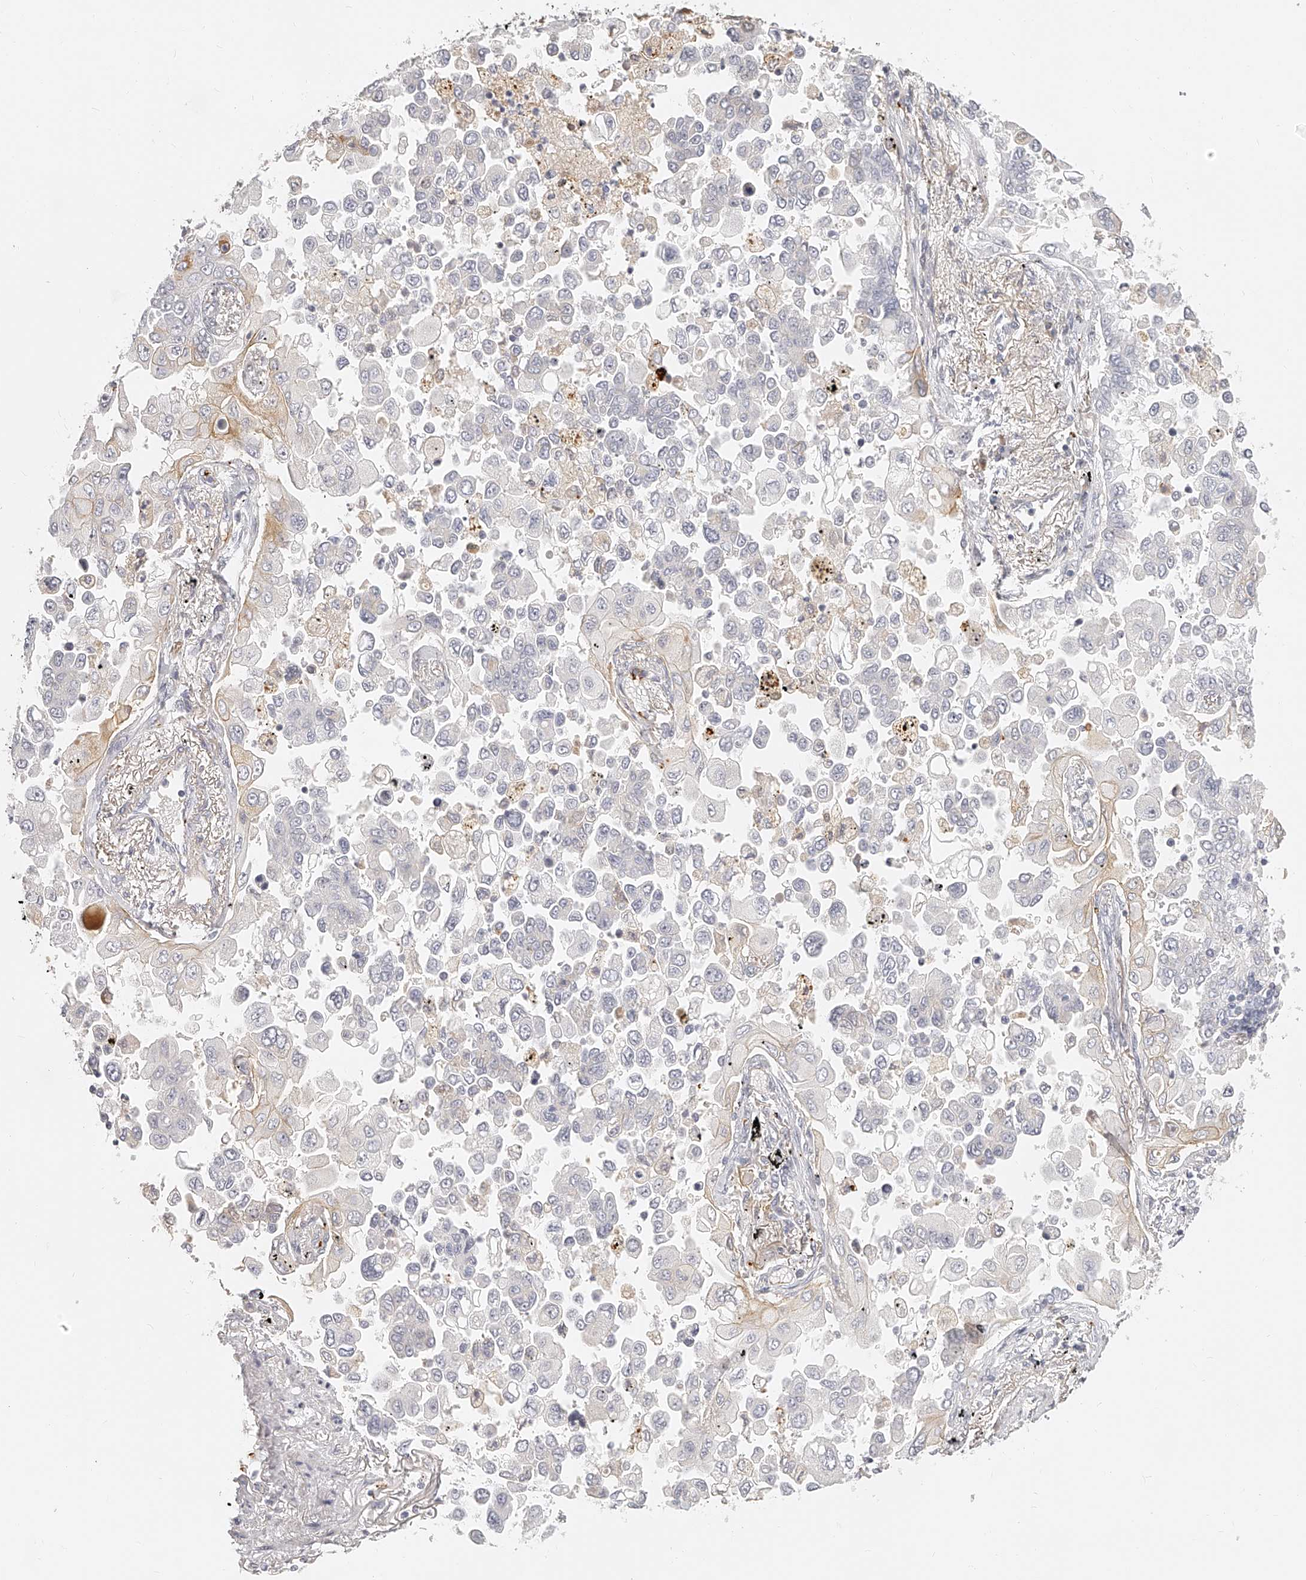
{"staining": {"intensity": "negative", "quantity": "none", "location": "none"}, "tissue": "lung cancer", "cell_type": "Tumor cells", "image_type": "cancer", "snomed": [{"axis": "morphology", "description": "Adenocarcinoma, NOS"}, {"axis": "topography", "description": "Lung"}], "caption": "There is no significant staining in tumor cells of lung adenocarcinoma.", "gene": "ITGB3", "patient": {"sex": "female", "age": 67}}